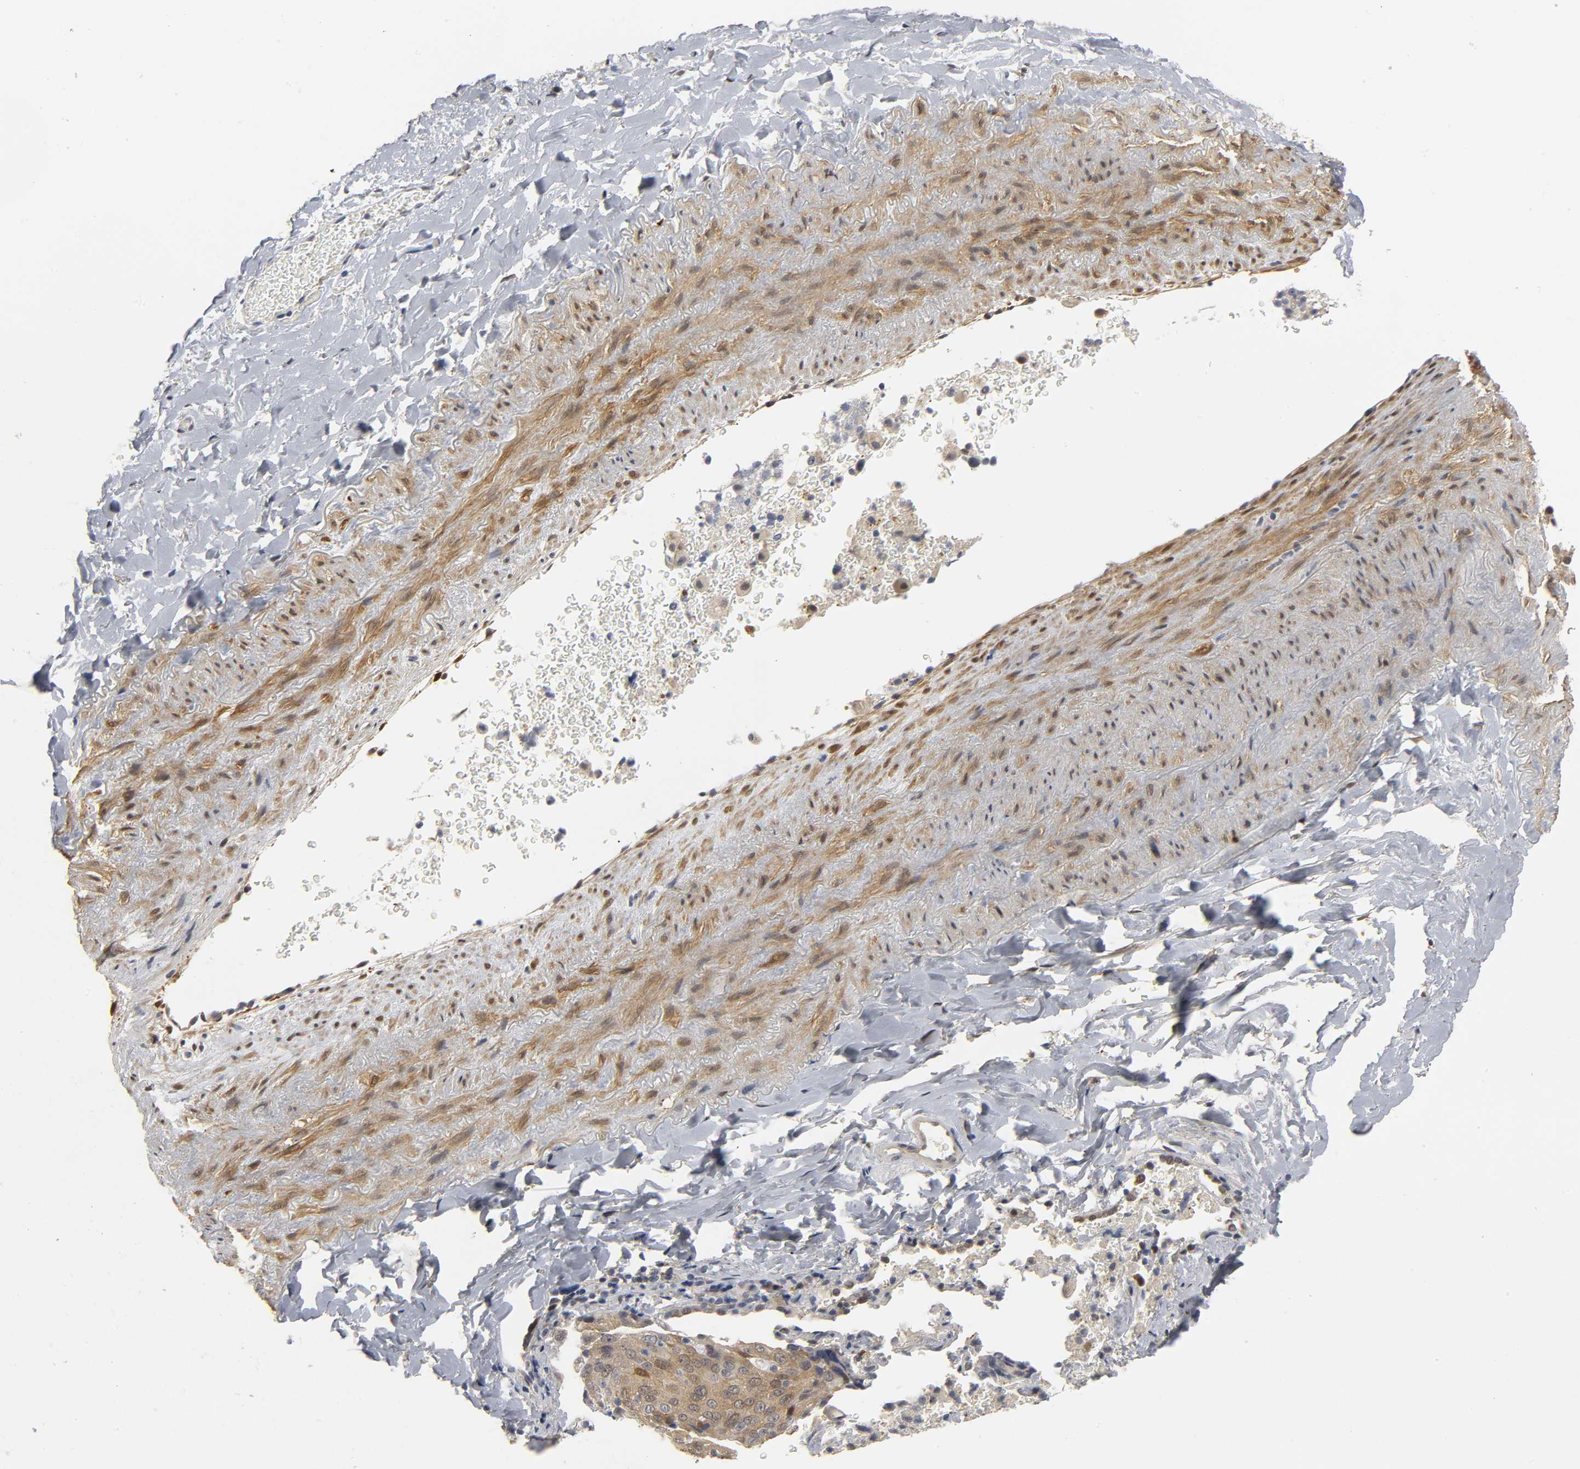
{"staining": {"intensity": "weak", "quantity": ">75%", "location": "cytoplasmic/membranous,nuclear"}, "tissue": "lung cancer", "cell_type": "Tumor cells", "image_type": "cancer", "snomed": [{"axis": "morphology", "description": "Squamous cell carcinoma, NOS"}, {"axis": "topography", "description": "Lung"}], "caption": "This micrograph demonstrates IHC staining of squamous cell carcinoma (lung), with low weak cytoplasmic/membranous and nuclear staining in approximately >75% of tumor cells.", "gene": "PDLIM3", "patient": {"sex": "male", "age": 54}}